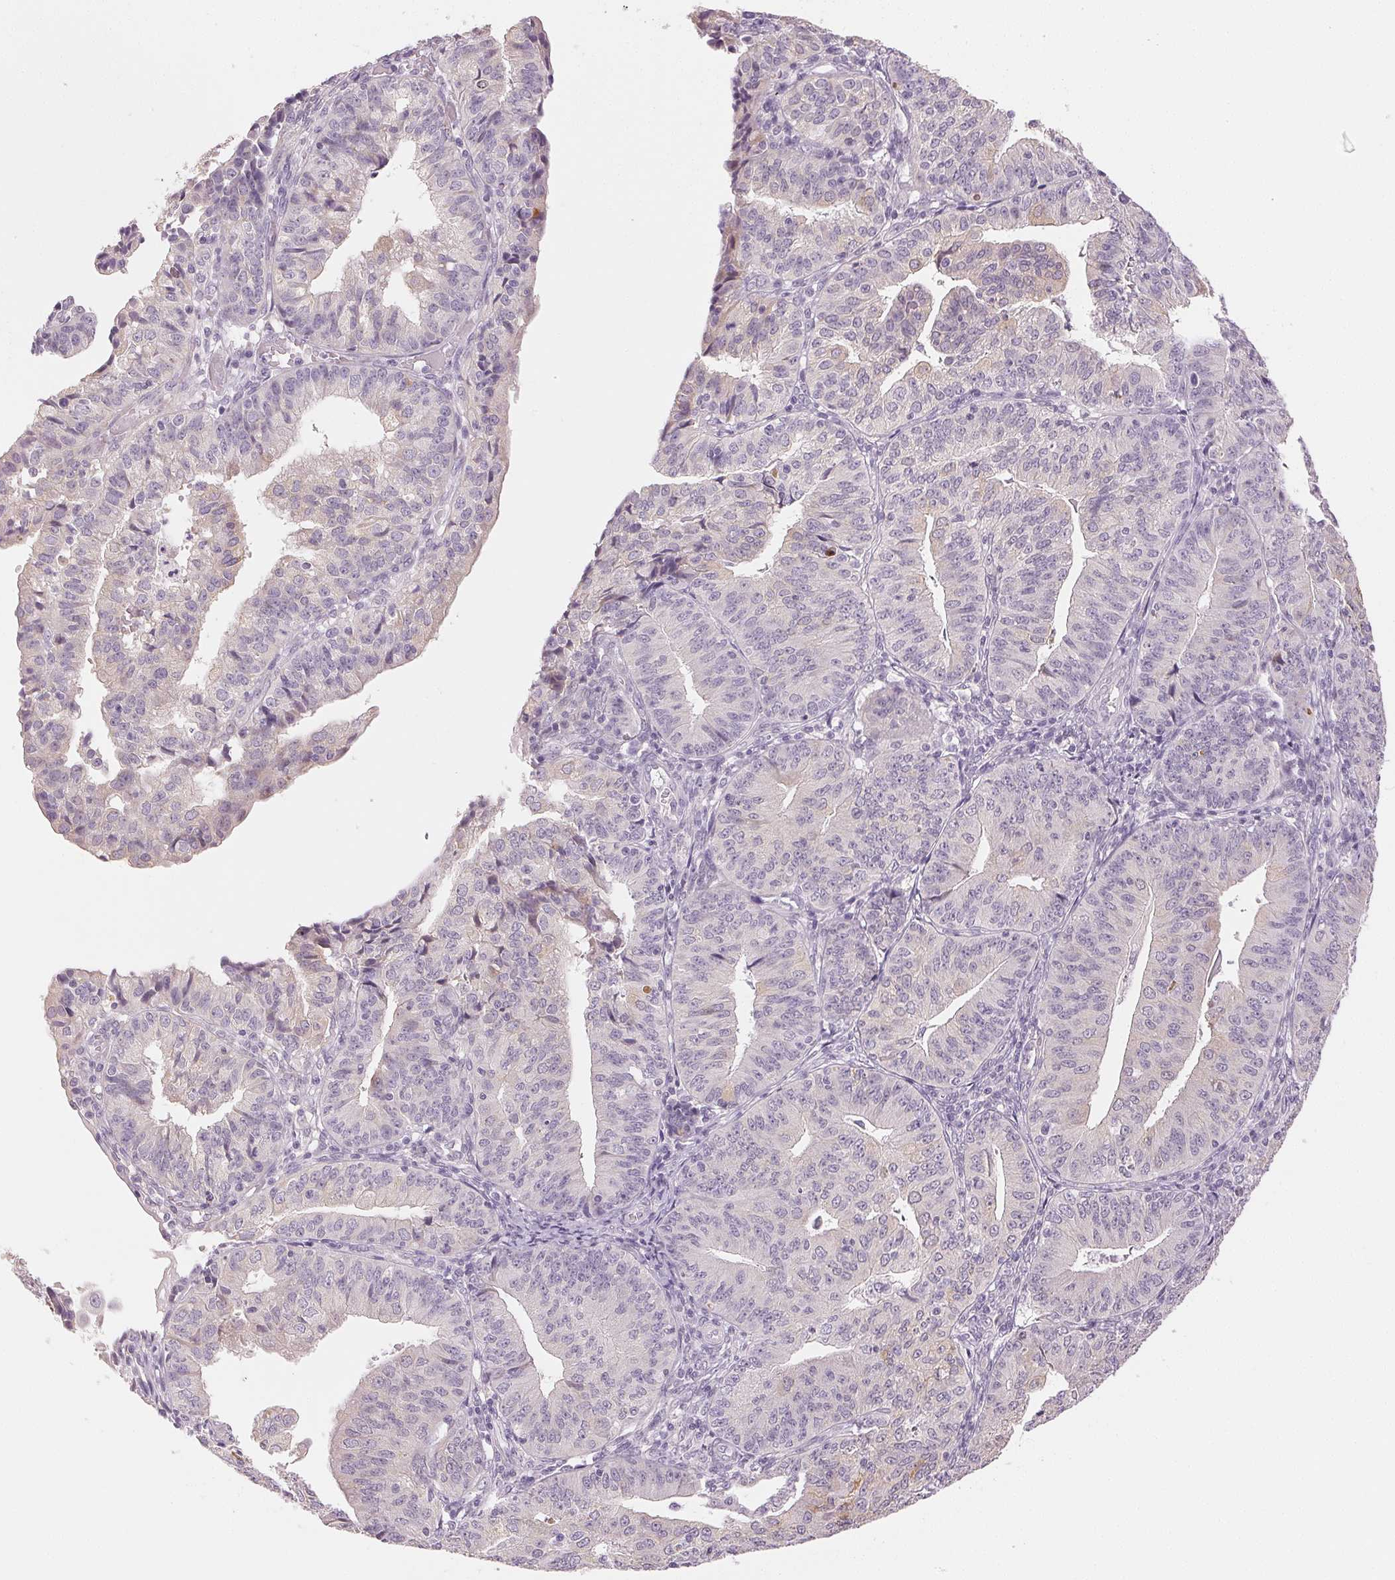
{"staining": {"intensity": "negative", "quantity": "none", "location": "none"}, "tissue": "endometrial cancer", "cell_type": "Tumor cells", "image_type": "cancer", "snomed": [{"axis": "morphology", "description": "Adenocarcinoma, NOS"}, {"axis": "topography", "description": "Endometrium"}], "caption": "High power microscopy histopathology image of an immunohistochemistry (IHC) photomicrograph of adenocarcinoma (endometrial), revealing no significant positivity in tumor cells.", "gene": "MAP1LC3A", "patient": {"sex": "female", "age": 56}}